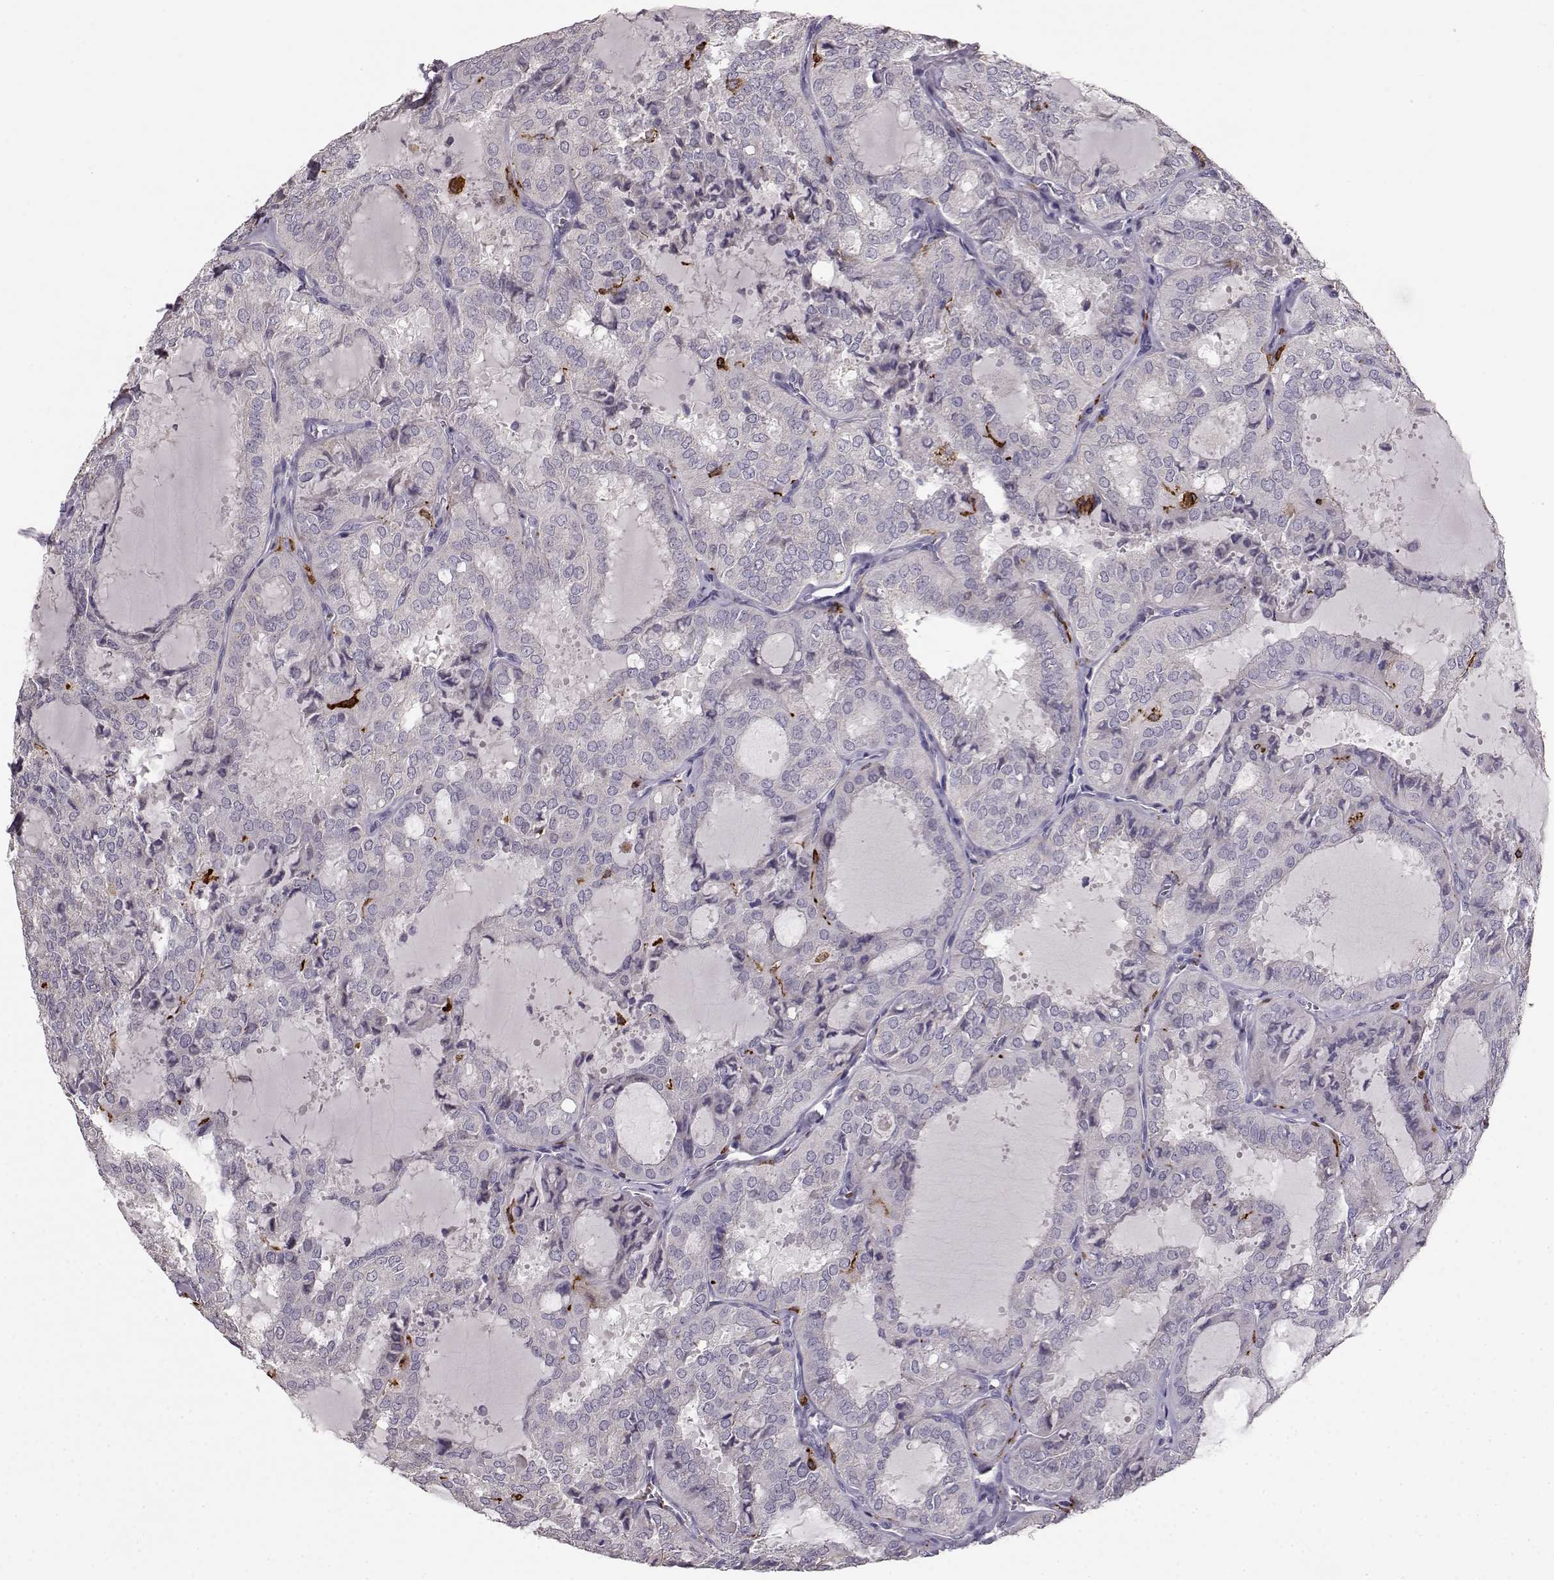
{"staining": {"intensity": "negative", "quantity": "none", "location": "none"}, "tissue": "thyroid cancer", "cell_type": "Tumor cells", "image_type": "cancer", "snomed": [{"axis": "morphology", "description": "Follicular adenoma carcinoma, NOS"}, {"axis": "topography", "description": "Thyroid gland"}], "caption": "This is an IHC image of human thyroid cancer (follicular adenoma carcinoma). There is no positivity in tumor cells.", "gene": "CCNF", "patient": {"sex": "male", "age": 75}}